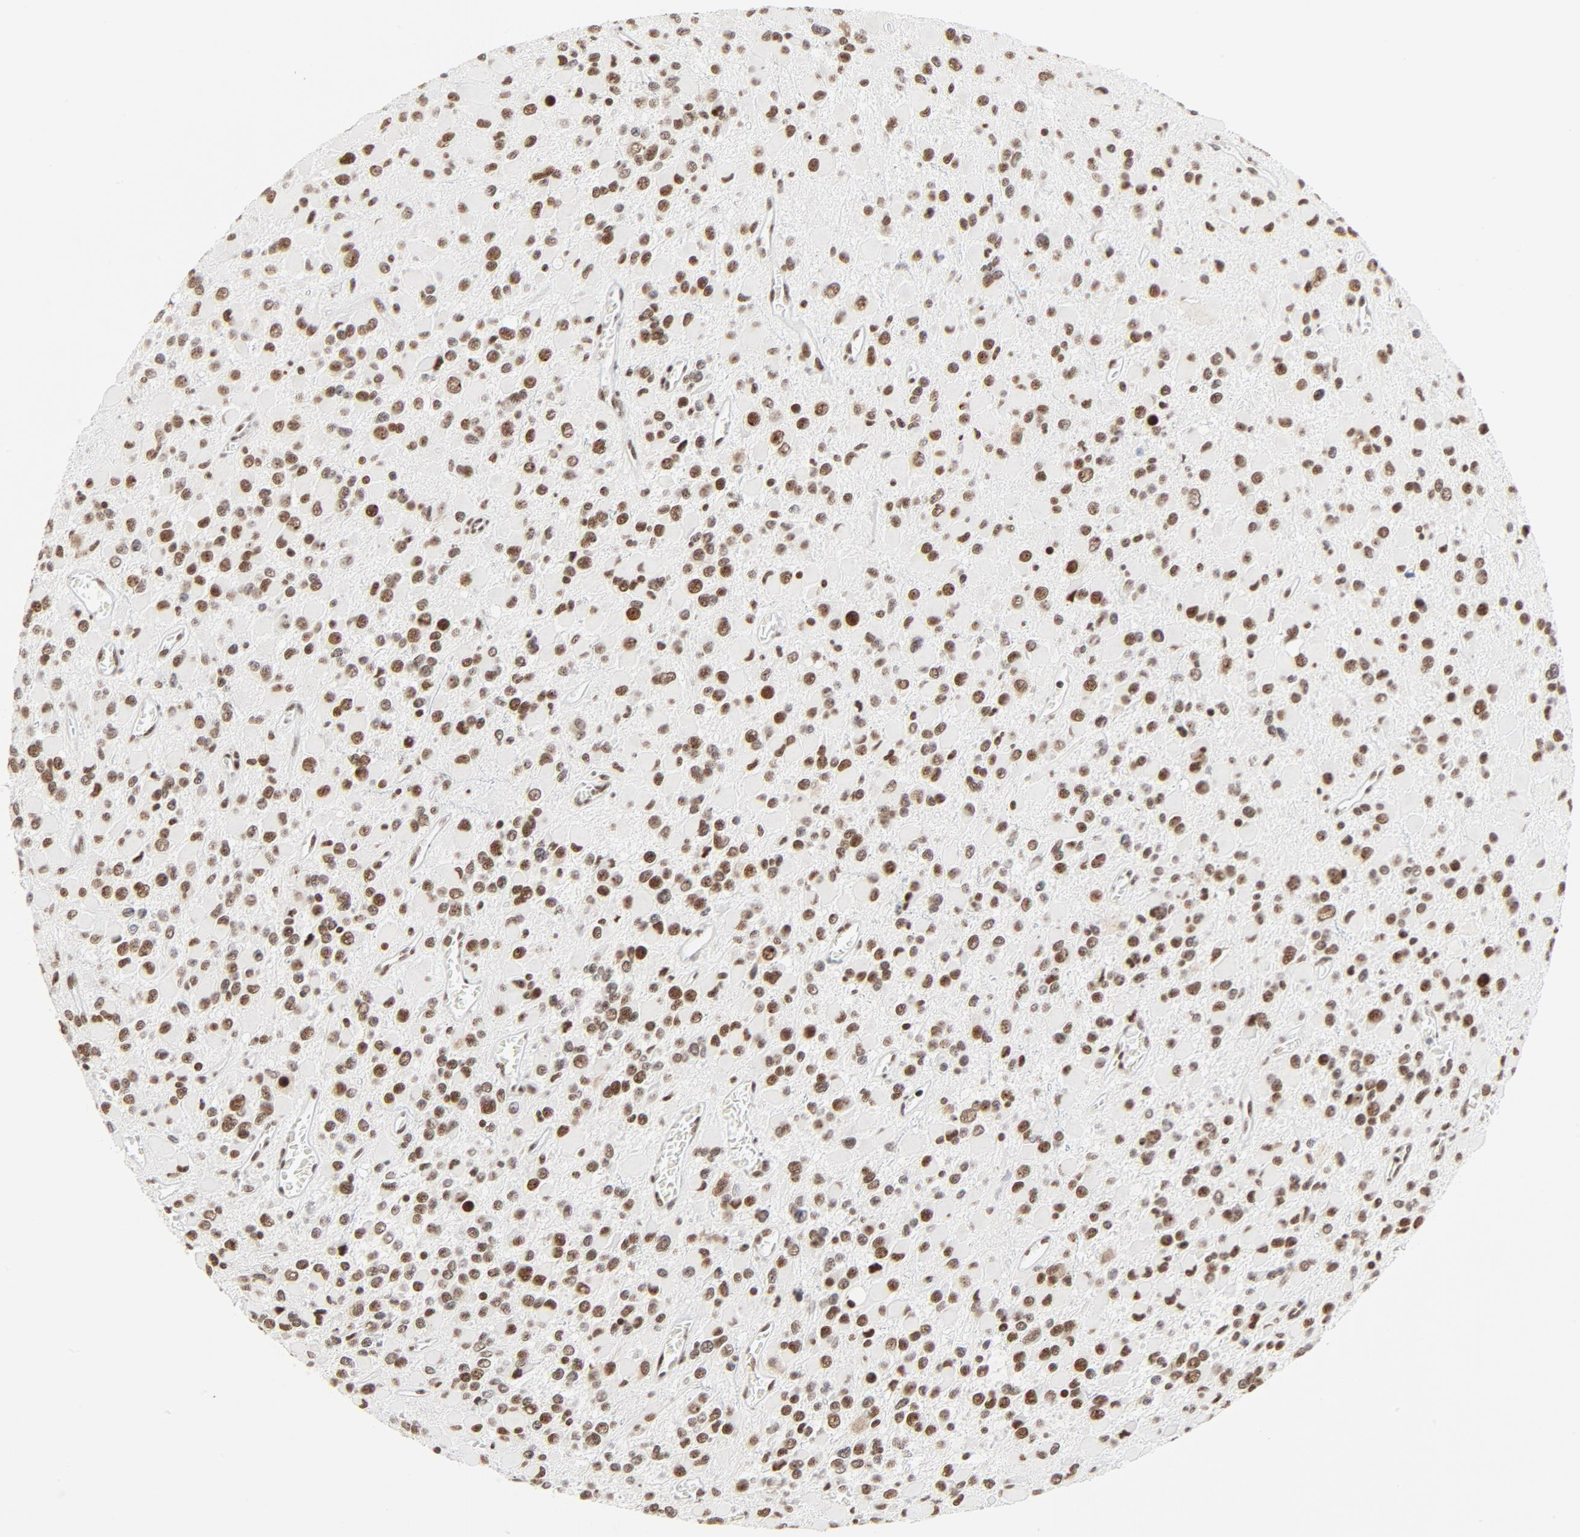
{"staining": {"intensity": "moderate", "quantity": ">75%", "location": "nuclear"}, "tissue": "glioma", "cell_type": "Tumor cells", "image_type": "cancer", "snomed": [{"axis": "morphology", "description": "Glioma, malignant, Low grade"}, {"axis": "topography", "description": "Brain"}], "caption": "DAB immunohistochemical staining of glioma demonstrates moderate nuclear protein positivity in about >75% of tumor cells. The protein of interest is stained brown, and the nuclei are stained in blue (DAB IHC with brightfield microscopy, high magnification).", "gene": "GTF2H1", "patient": {"sex": "male", "age": 42}}